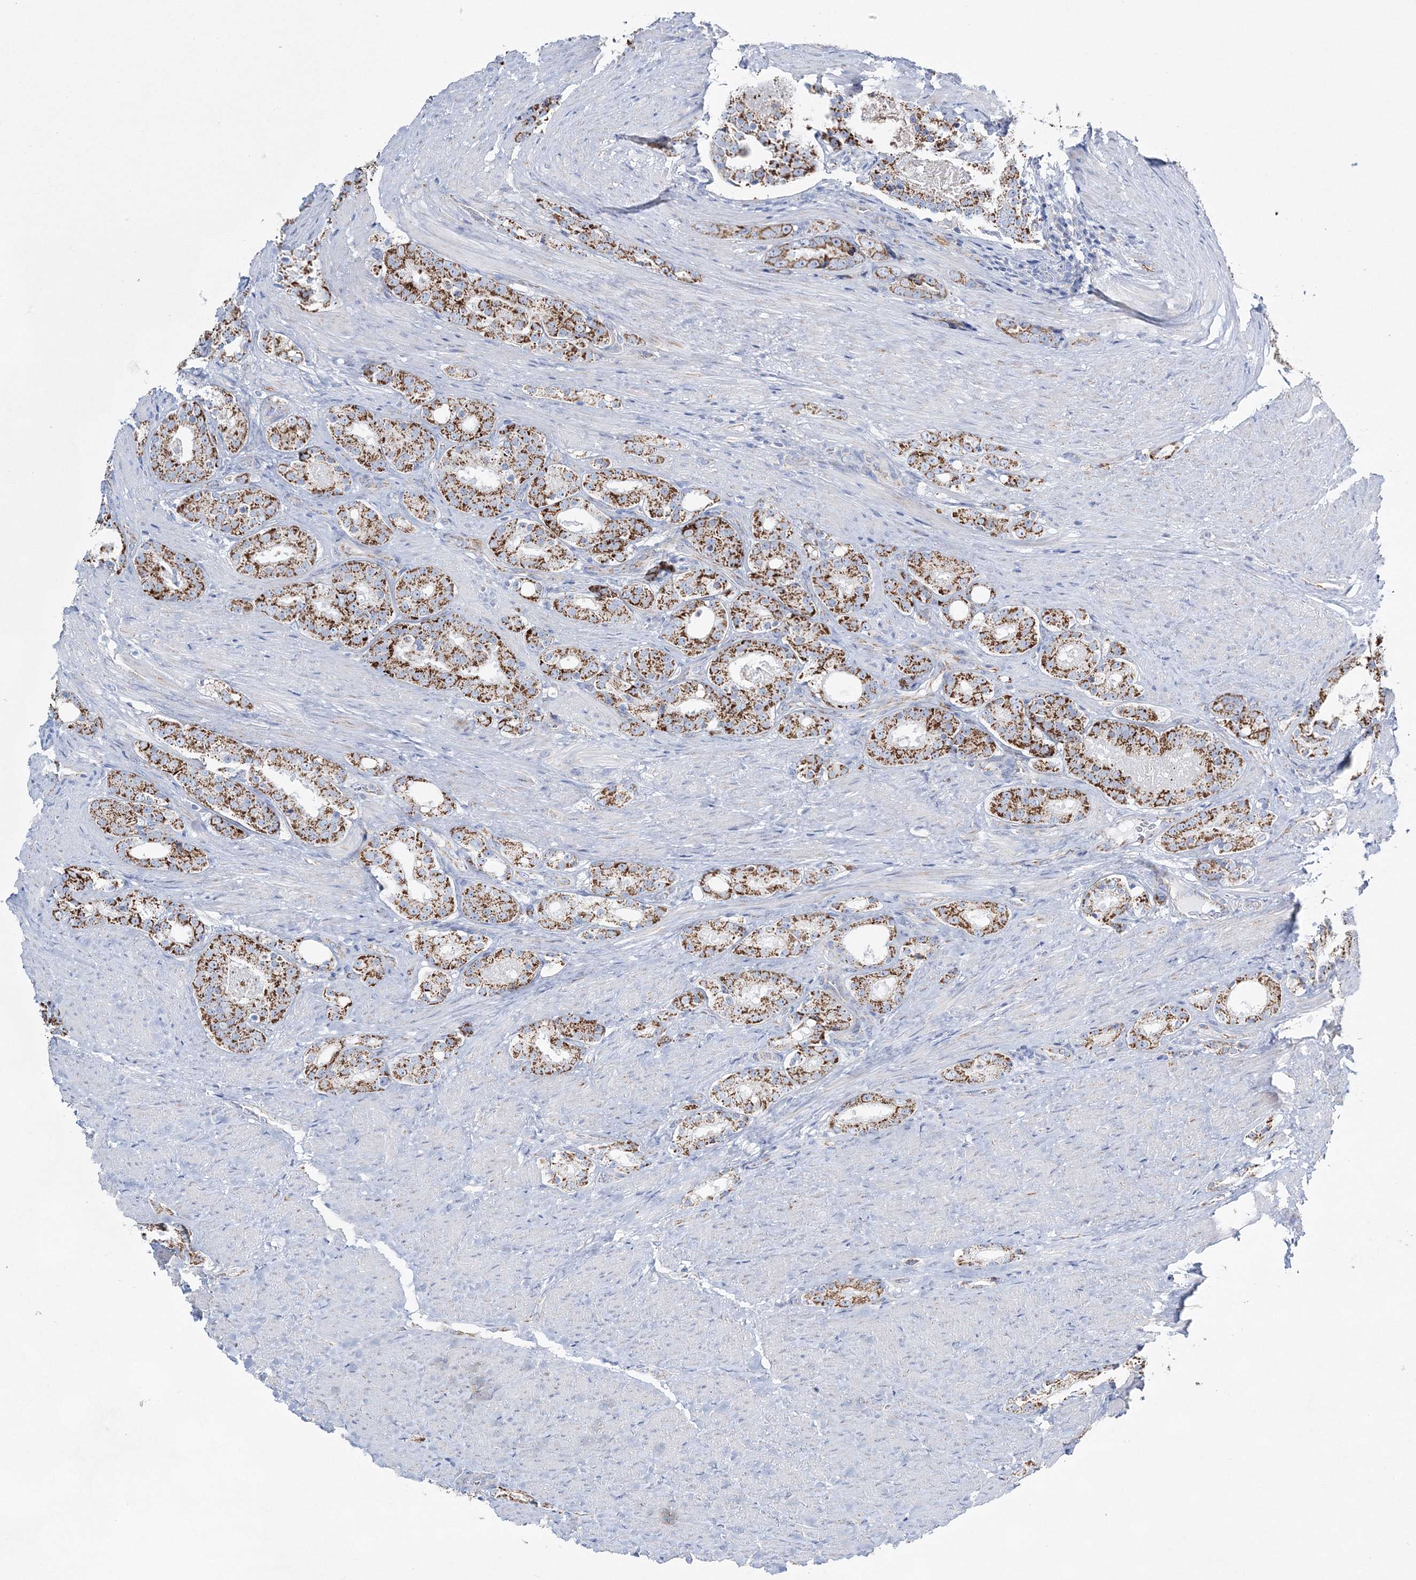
{"staining": {"intensity": "moderate", "quantity": ">75%", "location": "cytoplasmic/membranous"}, "tissue": "prostate cancer", "cell_type": "Tumor cells", "image_type": "cancer", "snomed": [{"axis": "morphology", "description": "Adenocarcinoma, High grade"}, {"axis": "topography", "description": "Prostate"}], "caption": "This histopathology image demonstrates prostate adenocarcinoma (high-grade) stained with immunohistochemistry to label a protein in brown. The cytoplasmic/membranous of tumor cells show moderate positivity for the protein. Nuclei are counter-stained blue.", "gene": "HIBCH", "patient": {"sex": "male", "age": 60}}